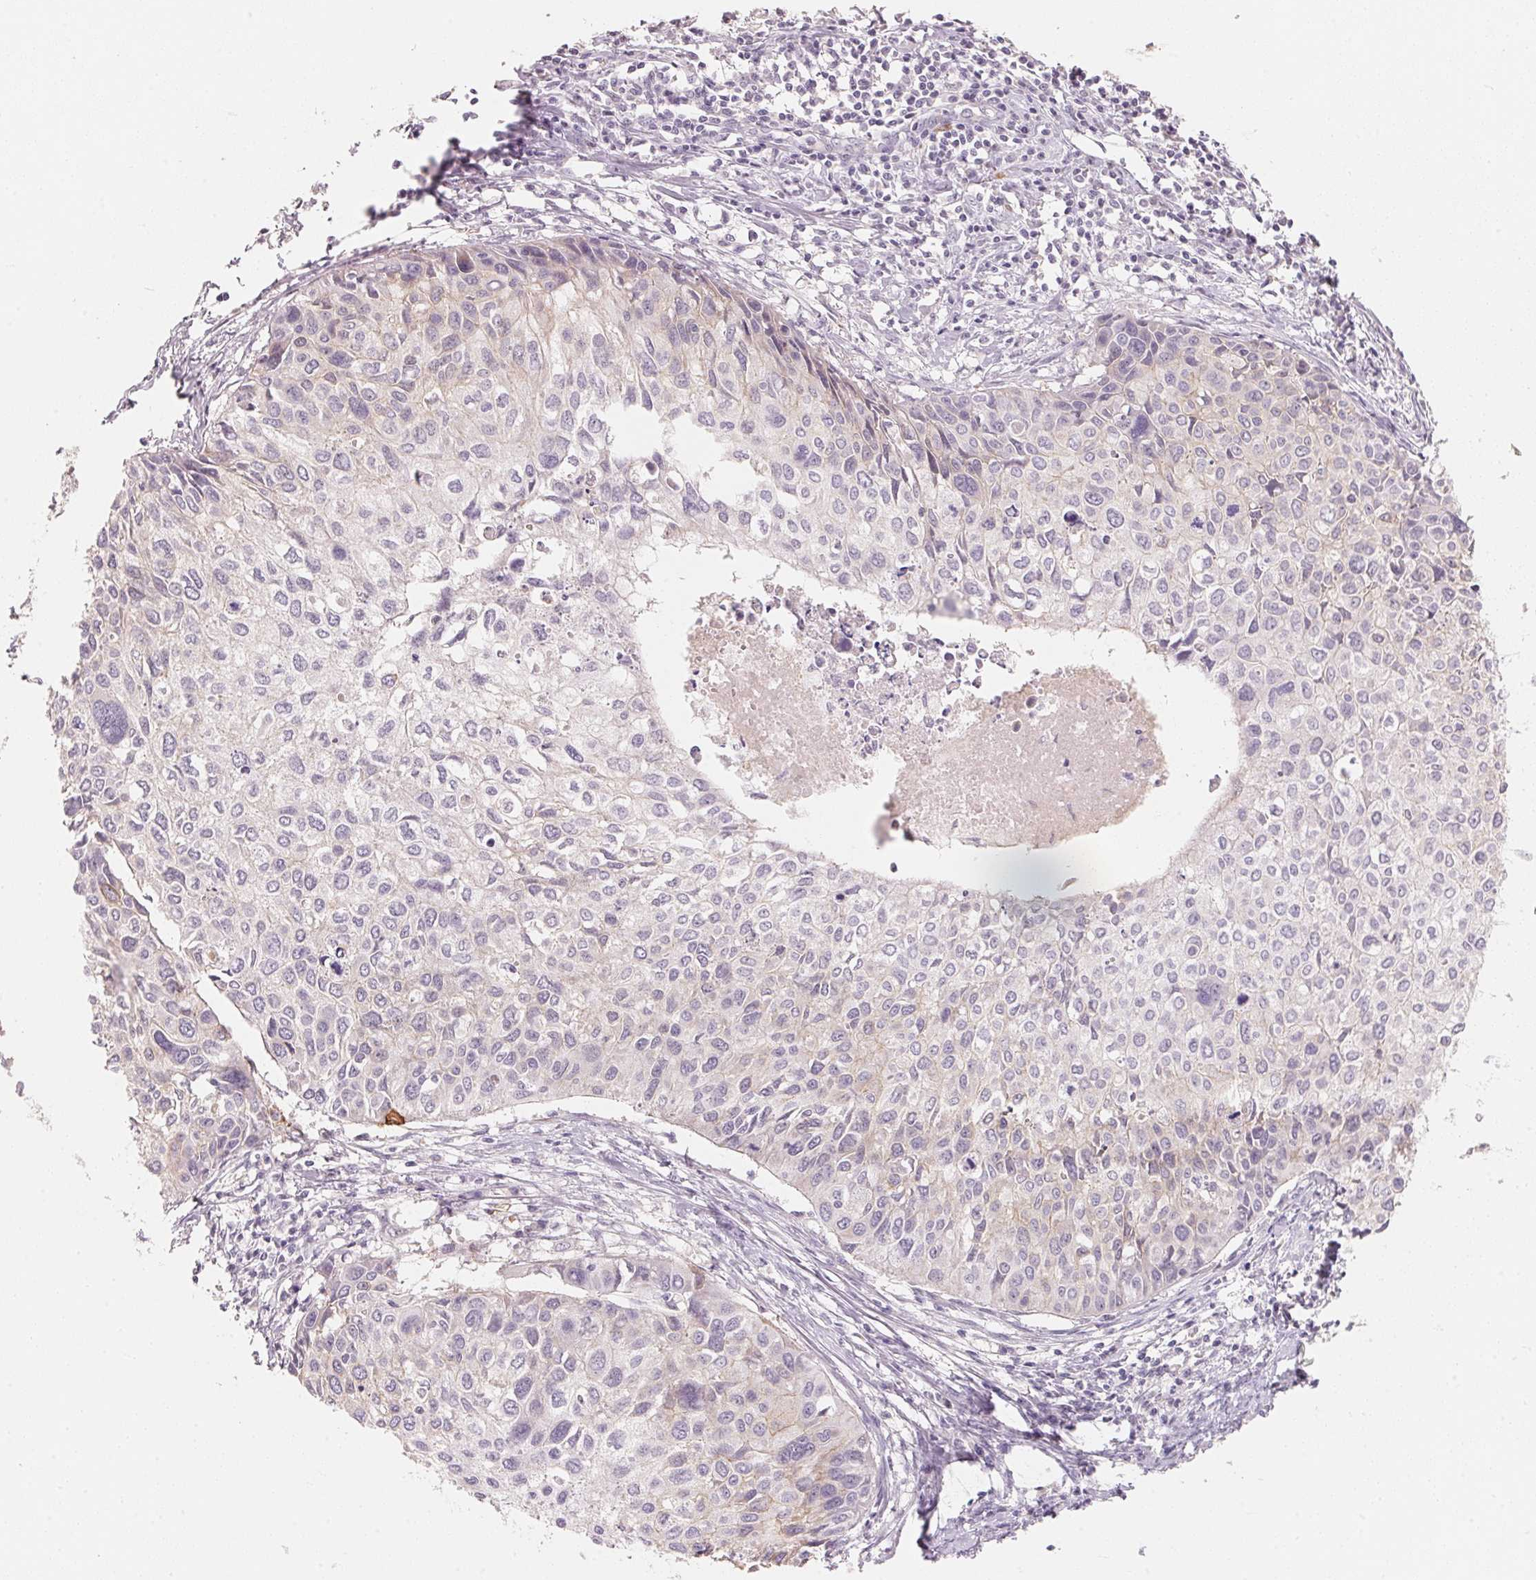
{"staining": {"intensity": "negative", "quantity": "none", "location": "none"}, "tissue": "cervical cancer", "cell_type": "Tumor cells", "image_type": "cancer", "snomed": [{"axis": "morphology", "description": "Squamous cell carcinoma, NOS"}, {"axis": "topography", "description": "Cervix"}], "caption": "There is no significant positivity in tumor cells of cervical squamous cell carcinoma.", "gene": "TP53AIP1", "patient": {"sex": "female", "age": 50}}